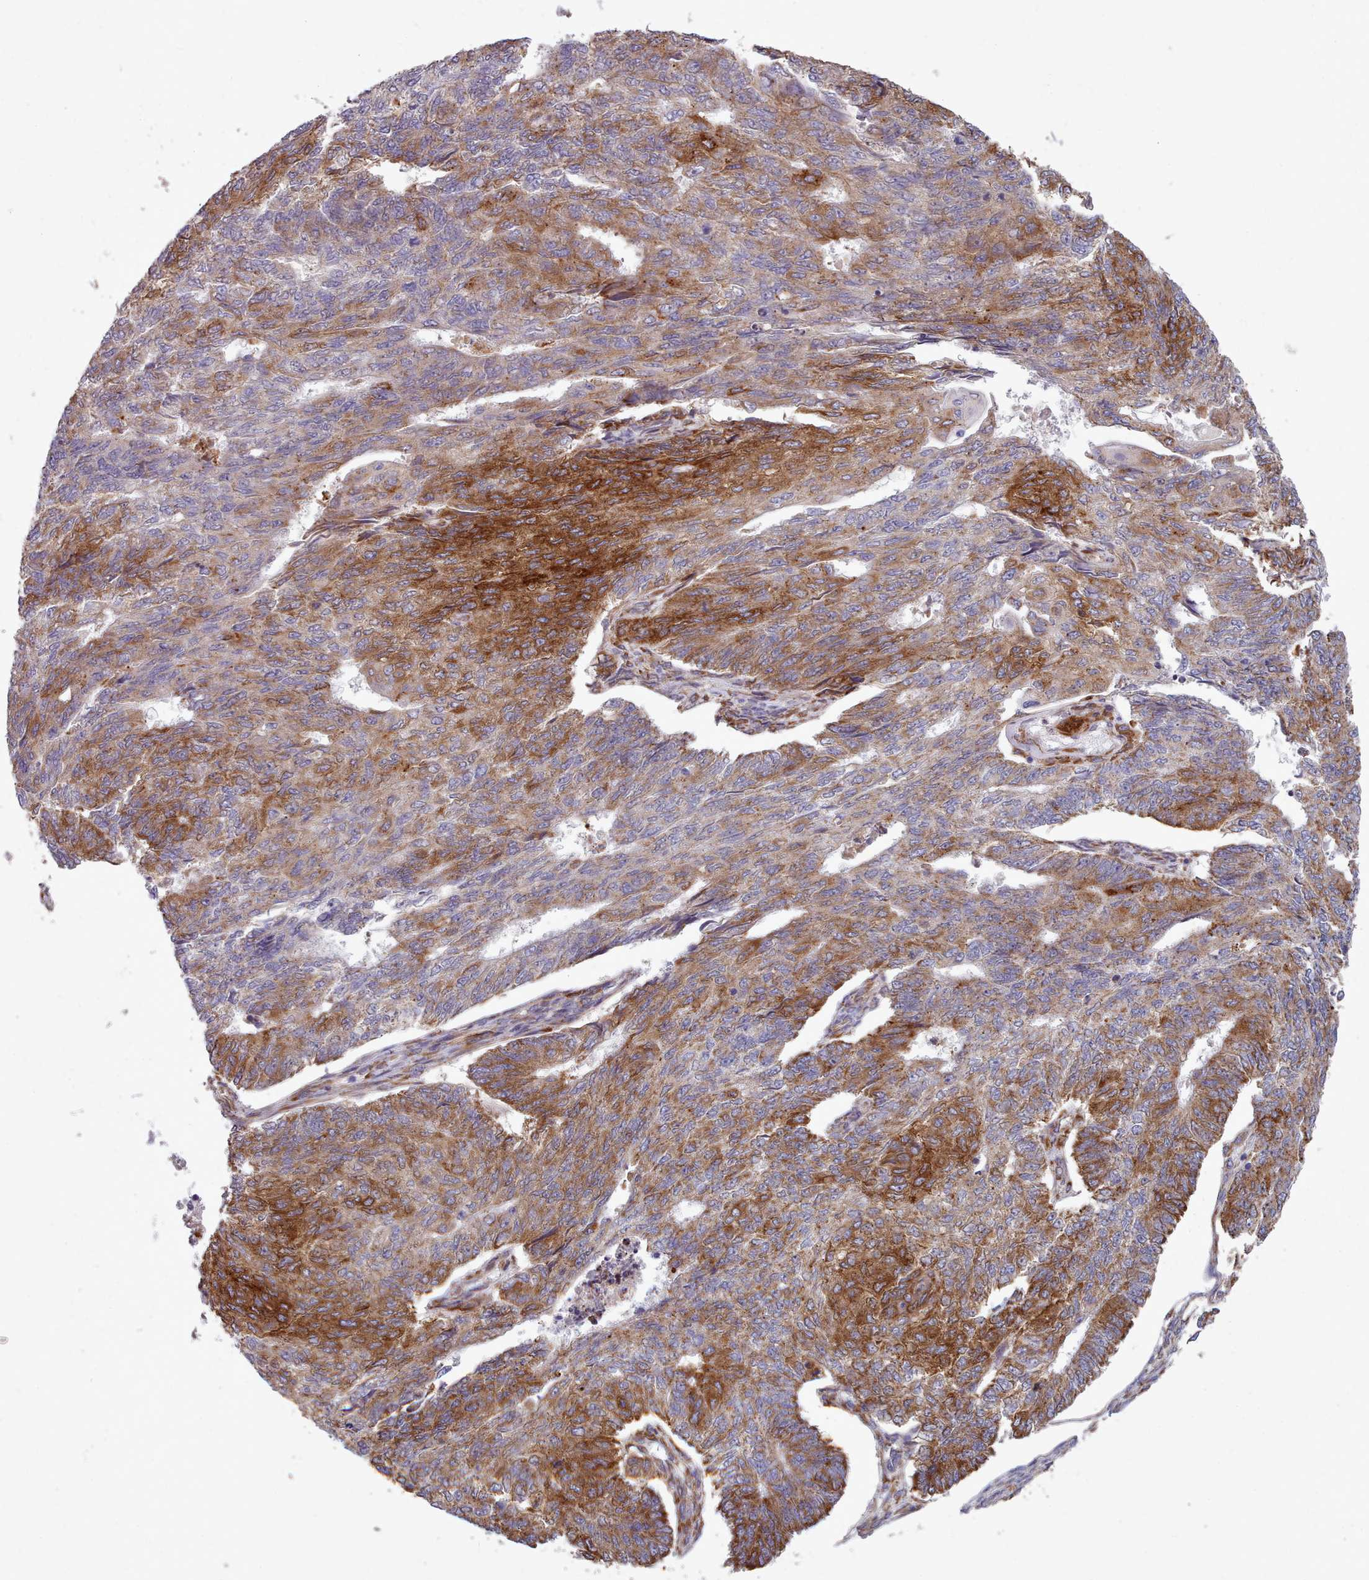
{"staining": {"intensity": "moderate", "quantity": ">75%", "location": "cytoplasmic/membranous"}, "tissue": "endometrial cancer", "cell_type": "Tumor cells", "image_type": "cancer", "snomed": [{"axis": "morphology", "description": "Adenocarcinoma, NOS"}, {"axis": "topography", "description": "Endometrium"}], "caption": "Endometrial cancer (adenocarcinoma) stained with a protein marker demonstrates moderate staining in tumor cells.", "gene": "FKBP10", "patient": {"sex": "female", "age": 32}}